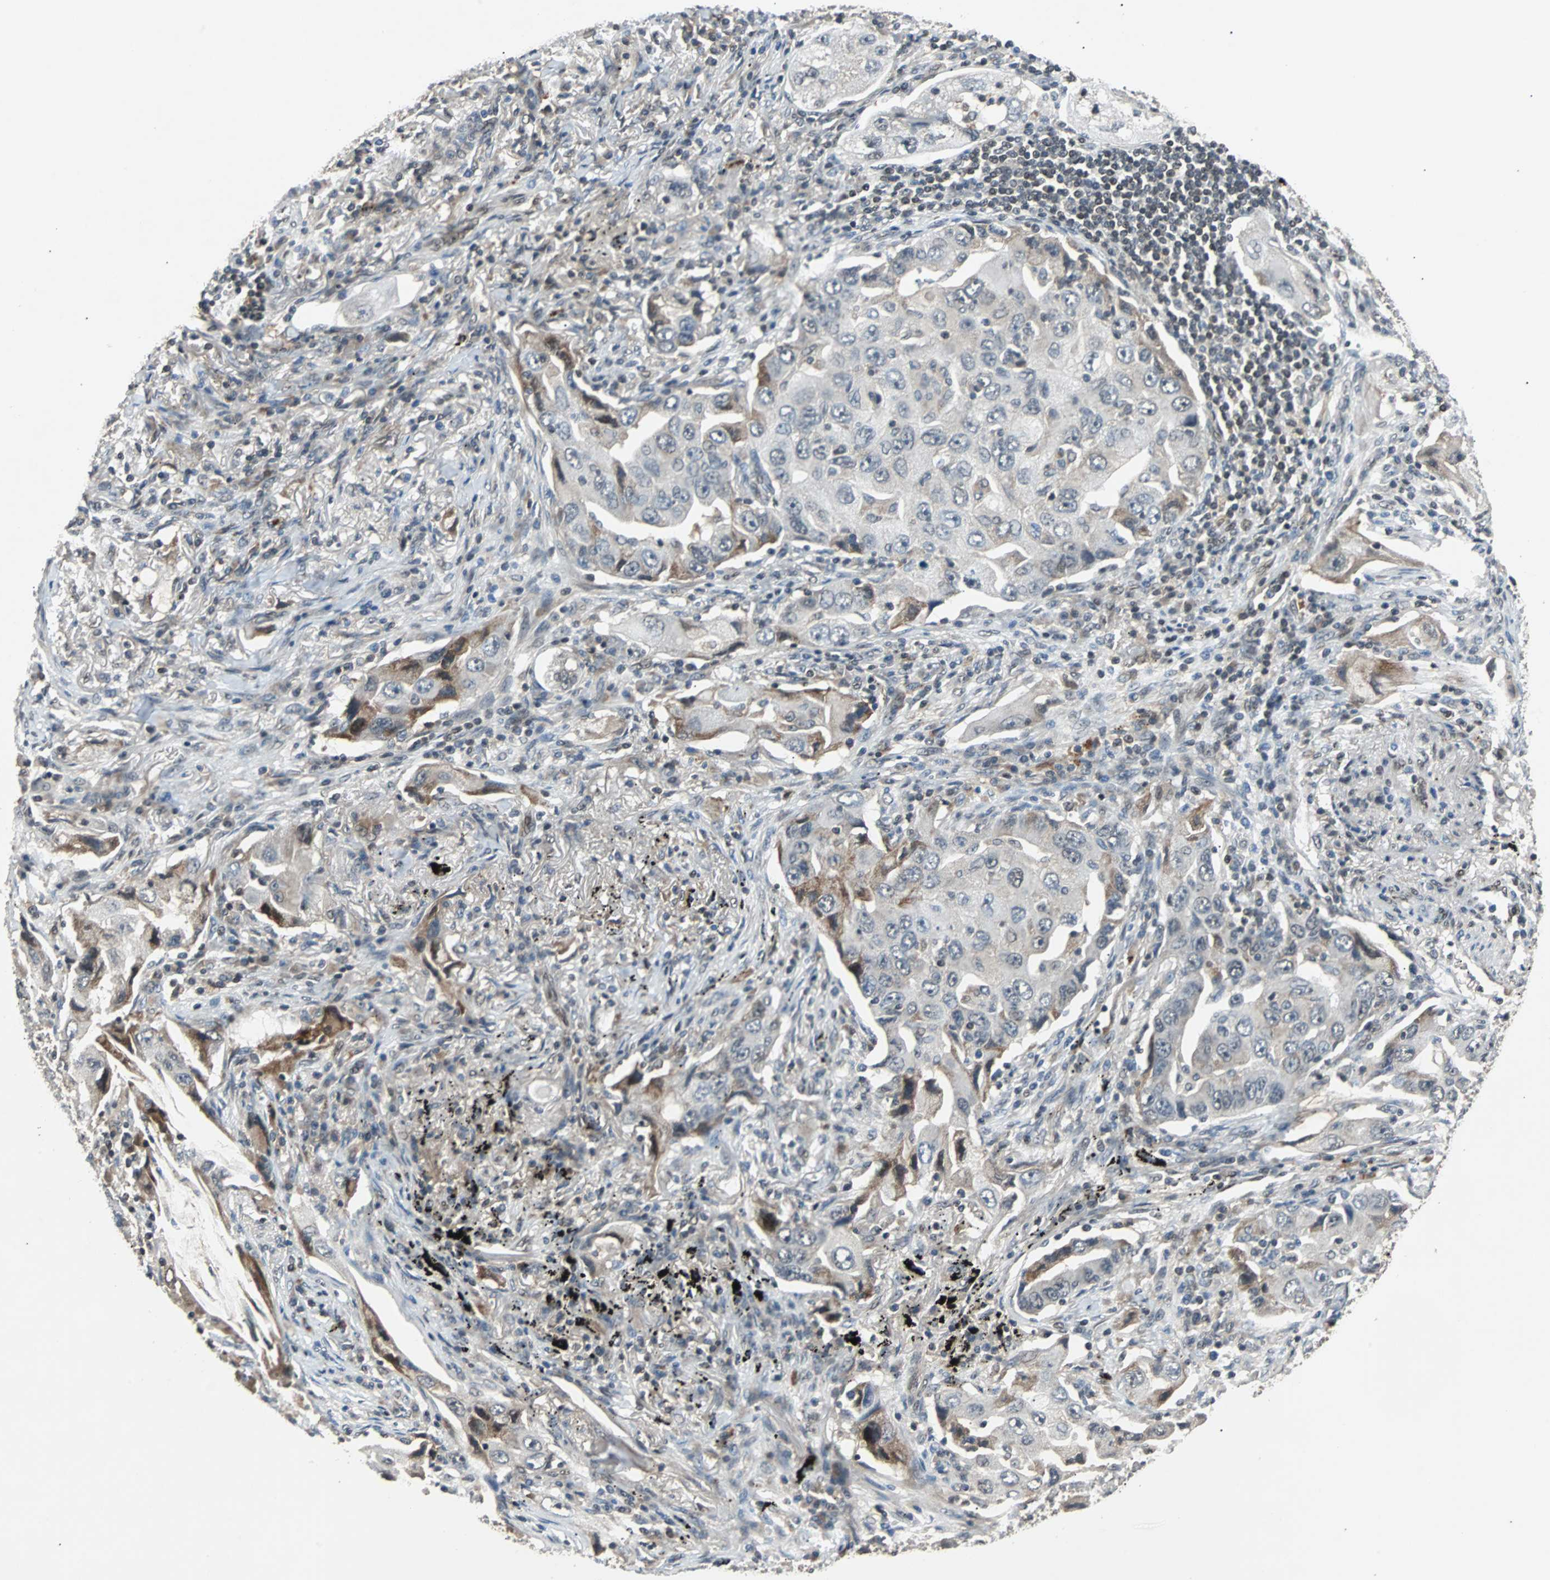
{"staining": {"intensity": "weak", "quantity": "<25%", "location": "cytoplasmic/membranous"}, "tissue": "lung cancer", "cell_type": "Tumor cells", "image_type": "cancer", "snomed": [{"axis": "morphology", "description": "Adenocarcinoma, NOS"}, {"axis": "topography", "description": "Lung"}], "caption": "IHC histopathology image of neoplastic tissue: lung cancer stained with DAB (3,3'-diaminobenzidine) demonstrates no significant protein expression in tumor cells. The staining is performed using DAB brown chromogen with nuclei counter-stained in using hematoxylin.", "gene": "PHC1", "patient": {"sex": "female", "age": 65}}